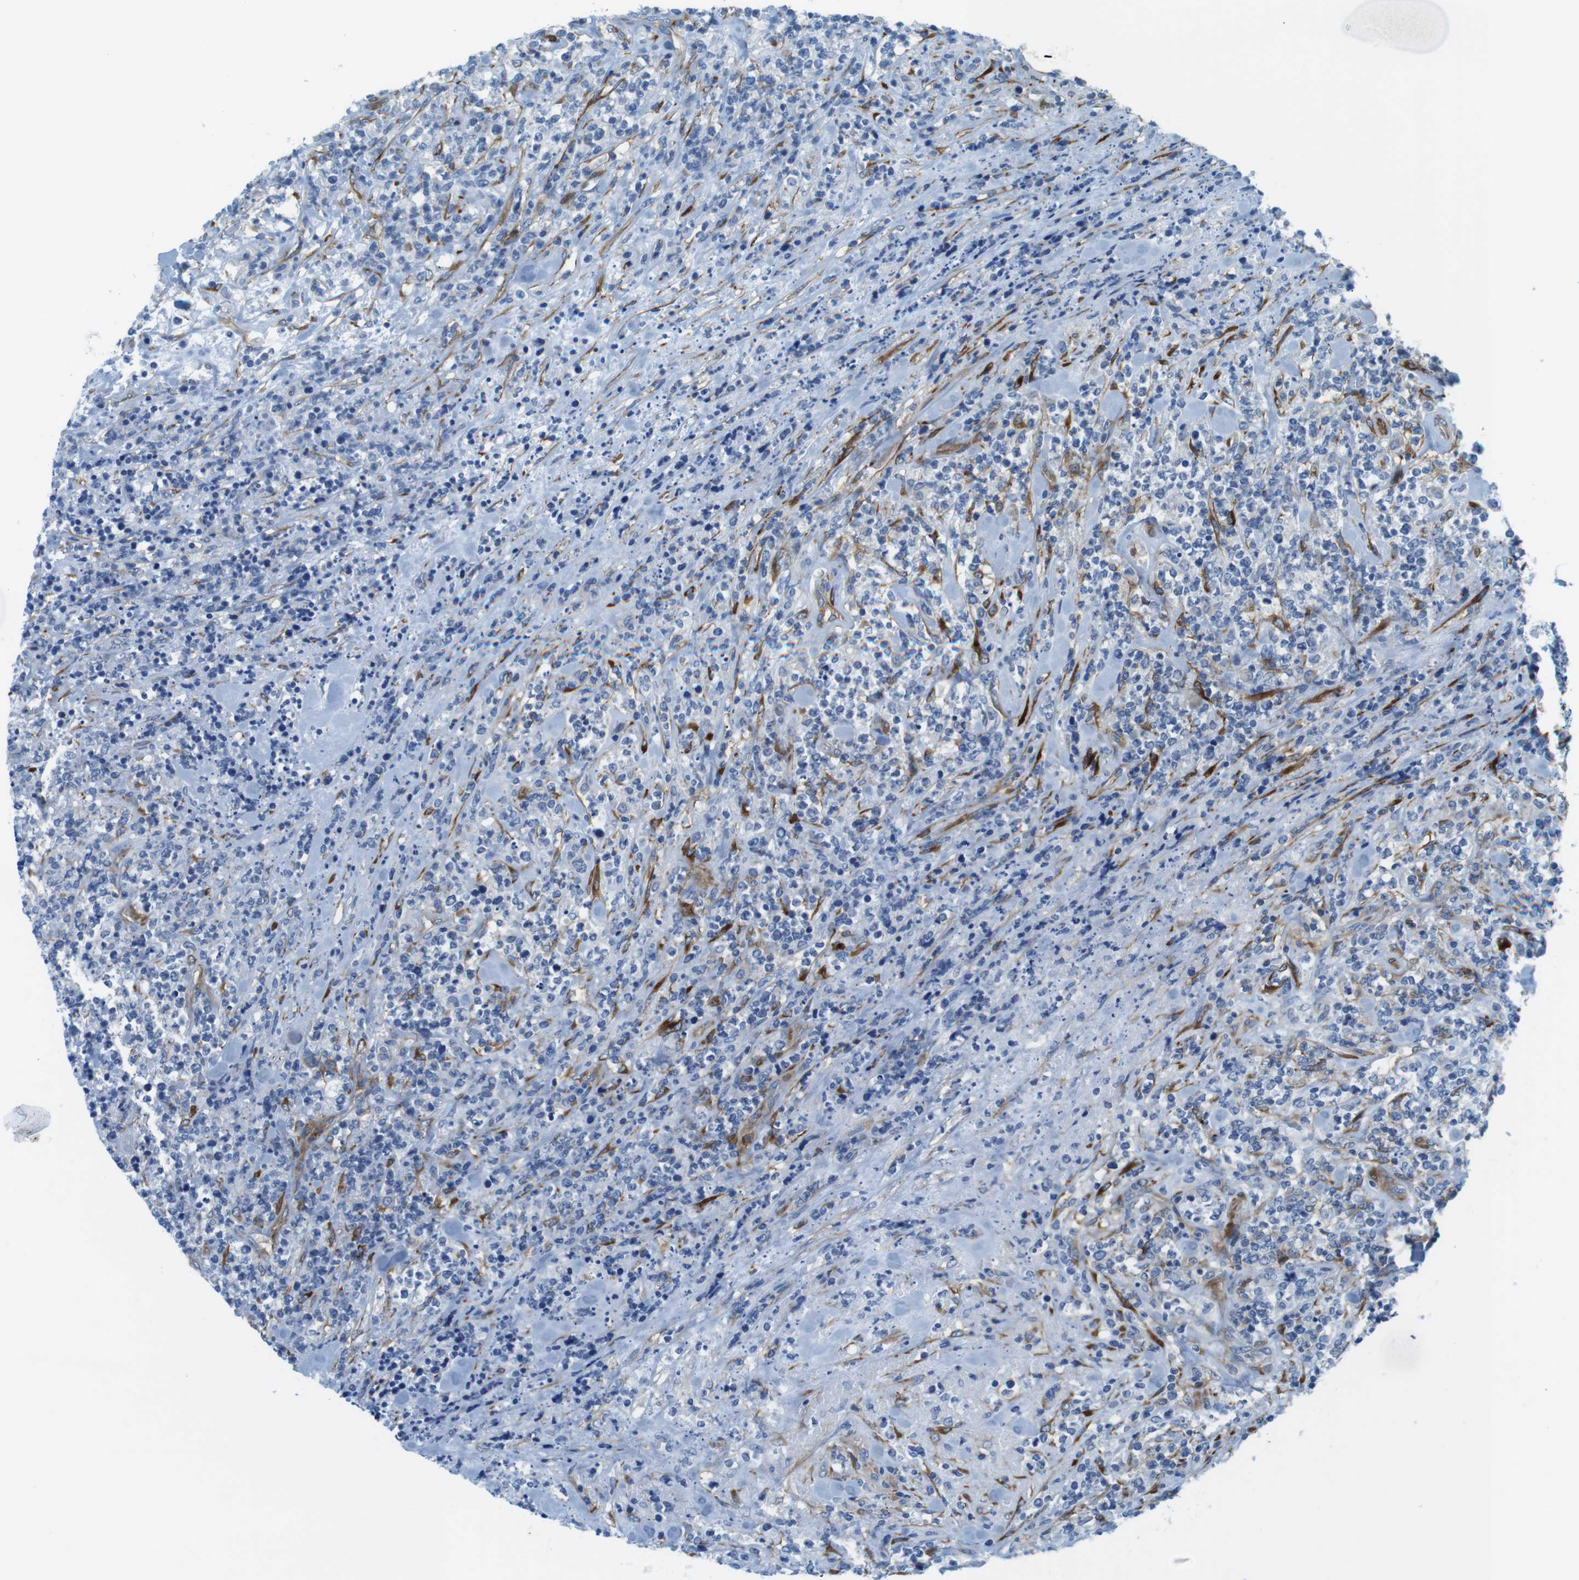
{"staining": {"intensity": "negative", "quantity": "none", "location": "none"}, "tissue": "lymphoma", "cell_type": "Tumor cells", "image_type": "cancer", "snomed": [{"axis": "morphology", "description": "Malignant lymphoma, non-Hodgkin's type, High grade"}, {"axis": "topography", "description": "Soft tissue"}], "caption": "DAB (3,3'-diaminobenzidine) immunohistochemical staining of high-grade malignant lymphoma, non-Hodgkin's type exhibits no significant positivity in tumor cells.", "gene": "EMP2", "patient": {"sex": "male", "age": 18}}